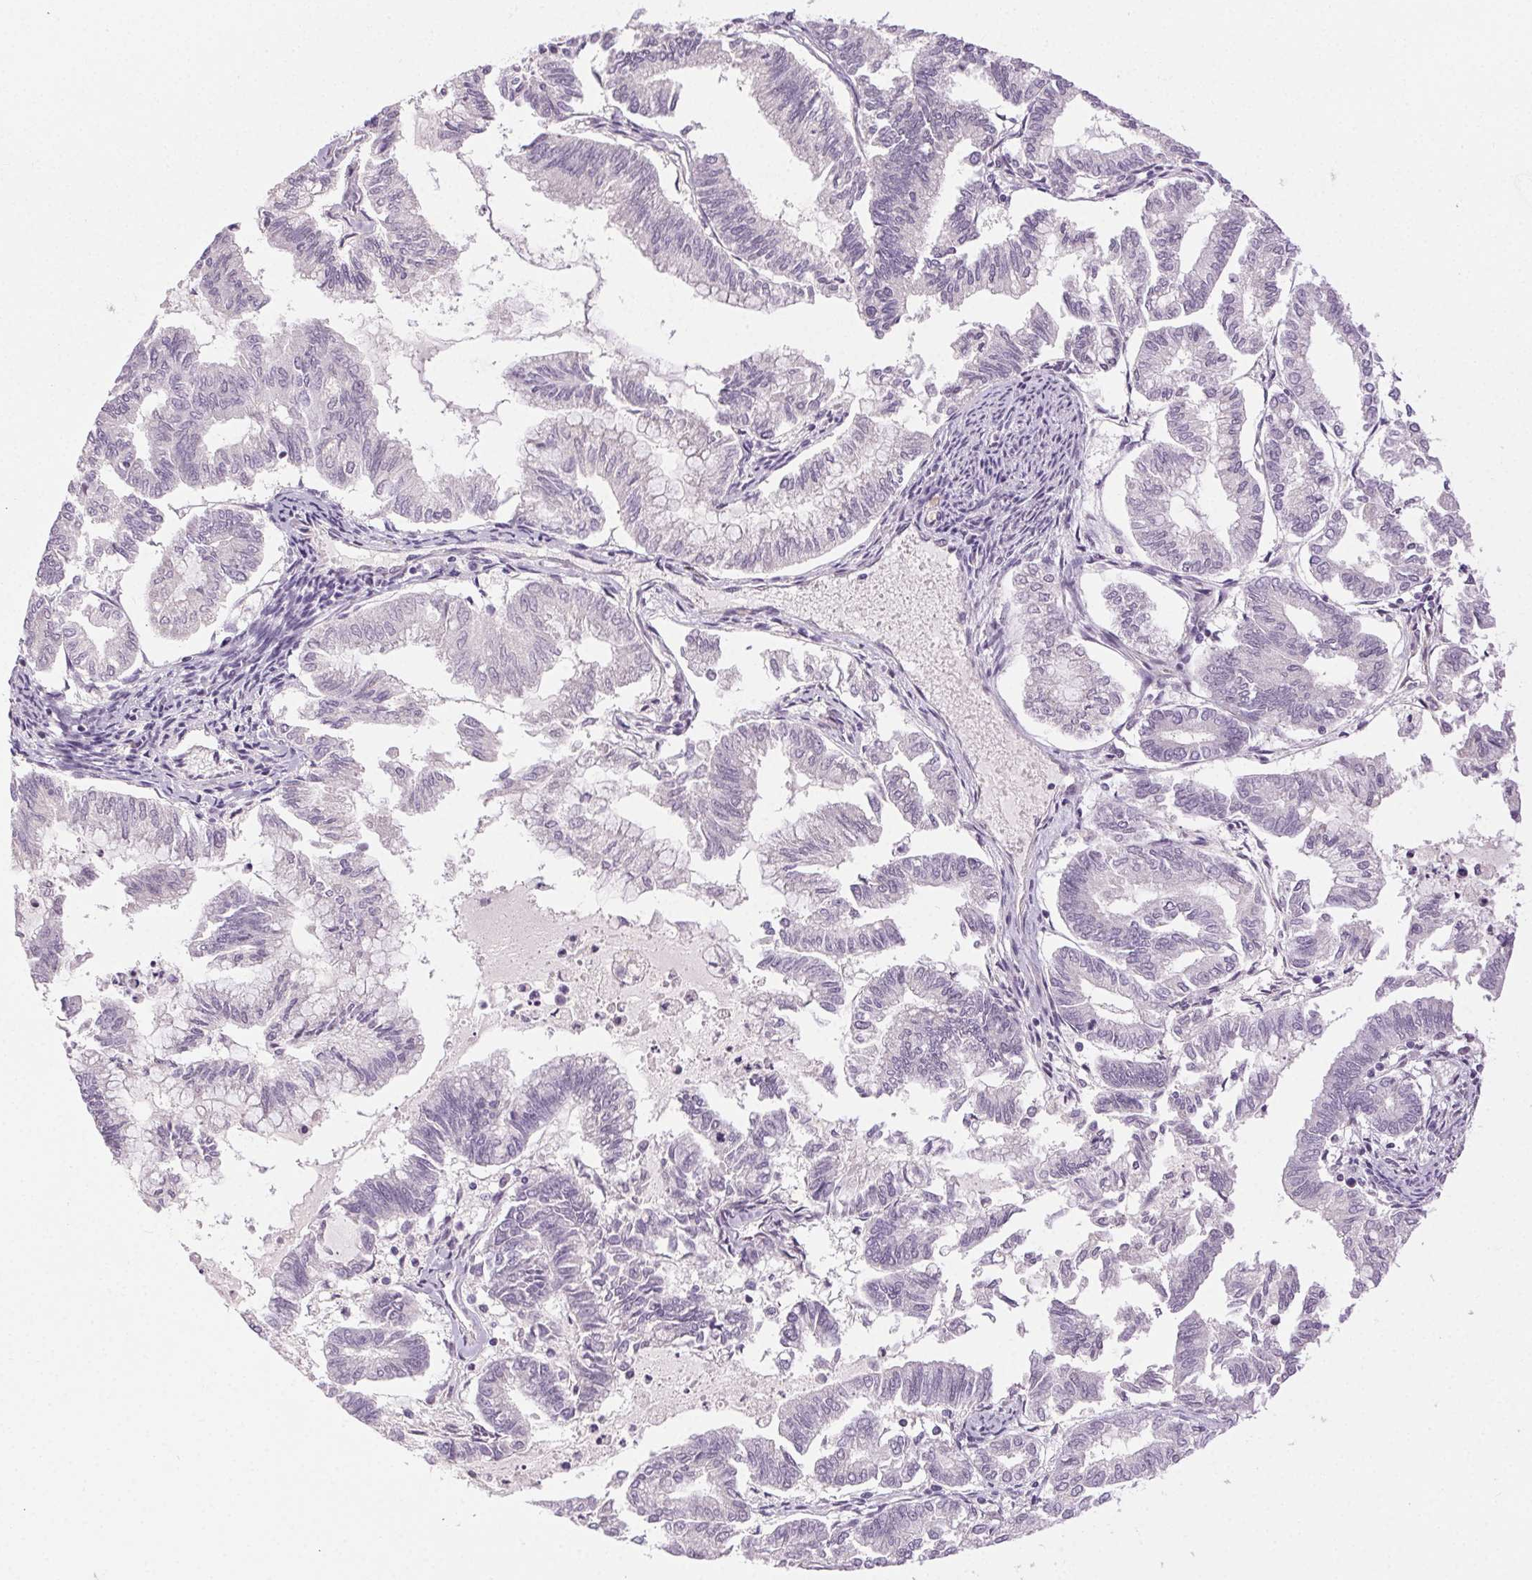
{"staining": {"intensity": "negative", "quantity": "none", "location": "none"}, "tissue": "endometrial cancer", "cell_type": "Tumor cells", "image_type": "cancer", "snomed": [{"axis": "morphology", "description": "Adenocarcinoma, NOS"}, {"axis": "topography", "description": "Endometrium"}], "caption": "A micrograph of human endometrial cancer is negative for staining in tumor cells.", "gene": "FAM168A", "patient": {"sex": "female", "age": 79}}